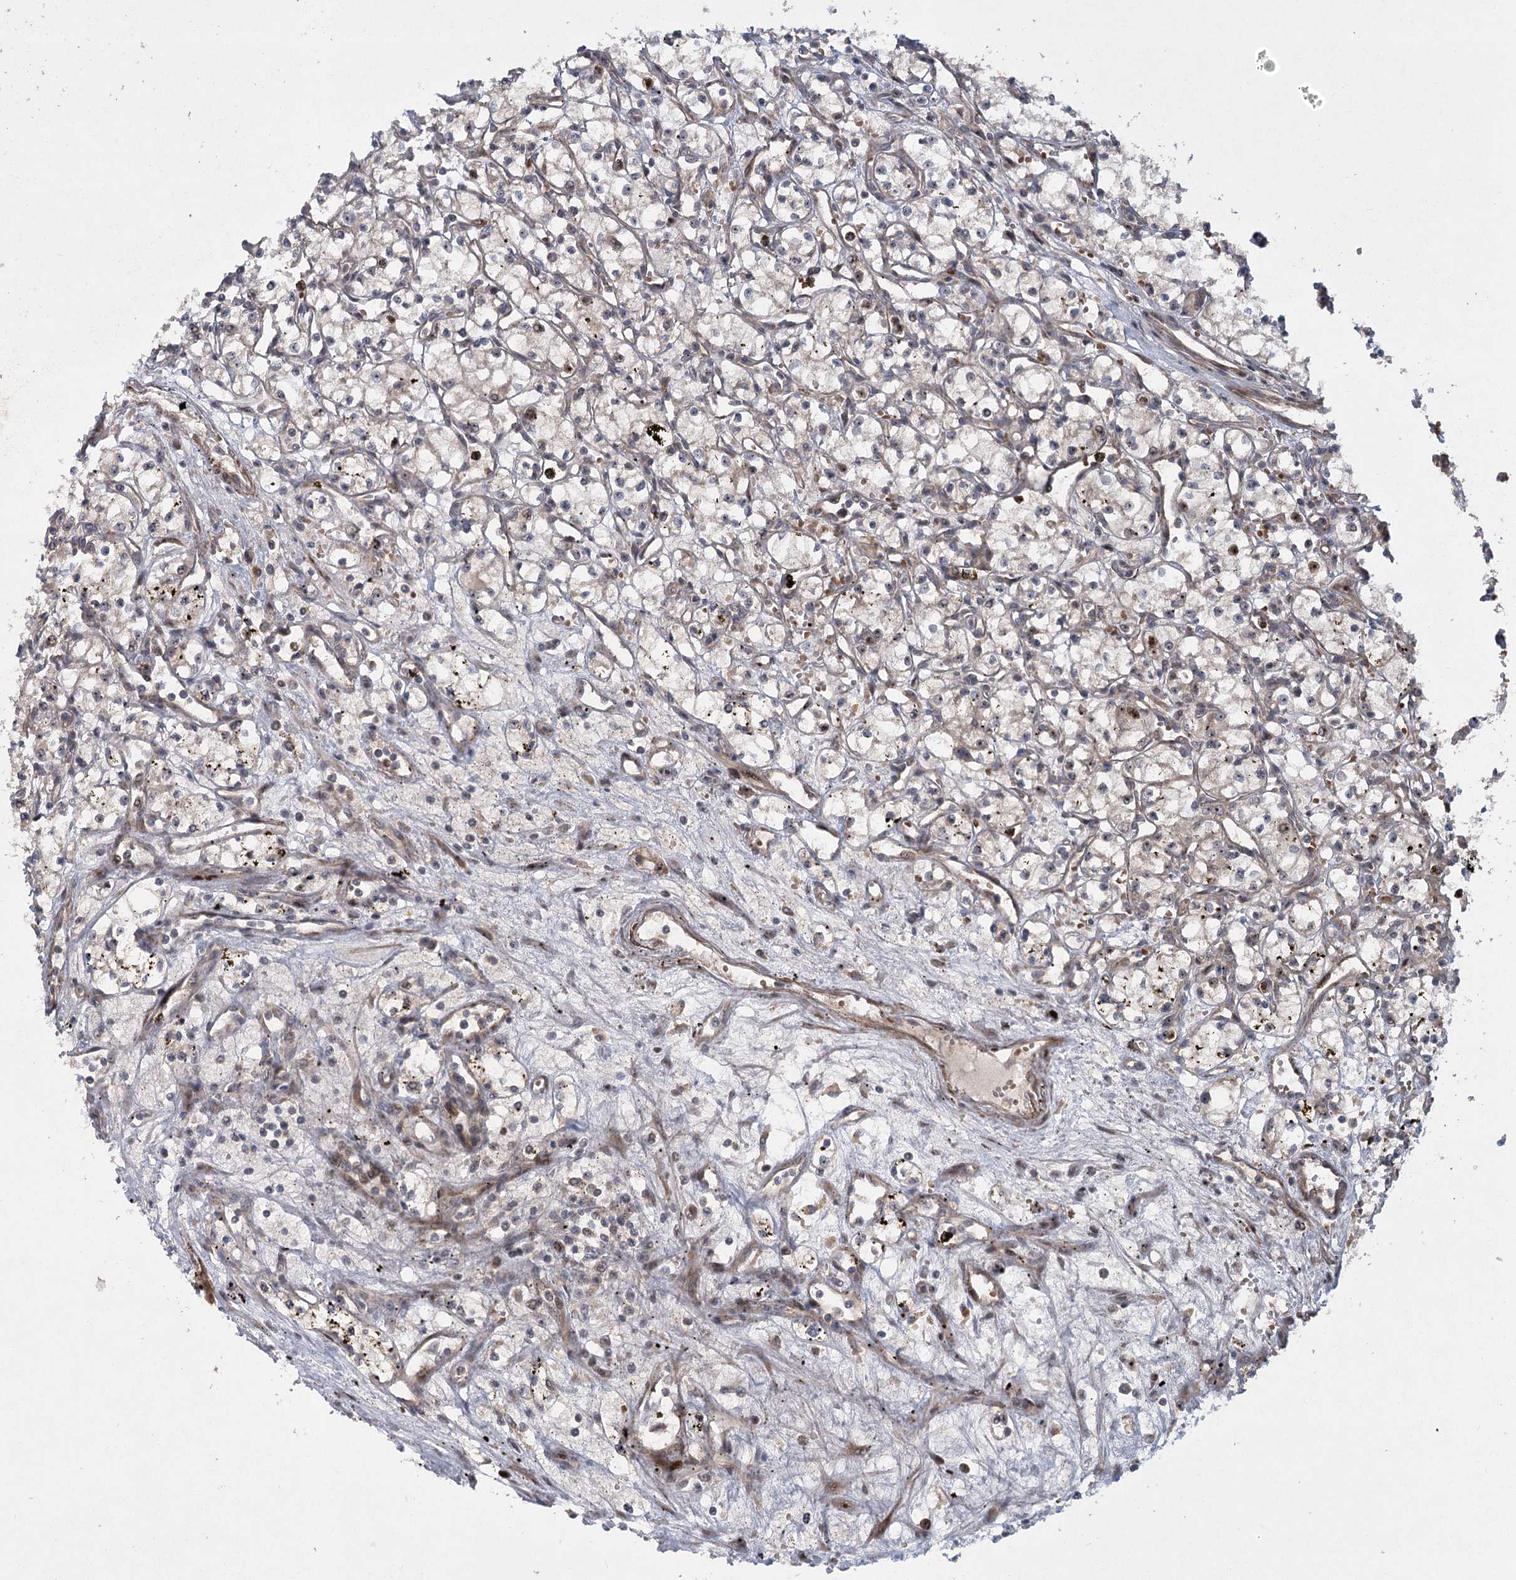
{"staining": {"intensity": "negative", "quantity": "none", "location": "none"}, "tissue": "renal cancer", "cell_type": "Tumor cells", "image_type": "cancer", "snomed": [{"axis": "morphology", "description": "Adenocarcinoma, NOS"}, {"axis": "topography", "description": "Kidney"}], "caption": "Immunohistochemistry of human renal cancer shows no staining in tumor cells.", "gene": "PIK3C2A", "patient": {"sex": "male", "age": 59}}